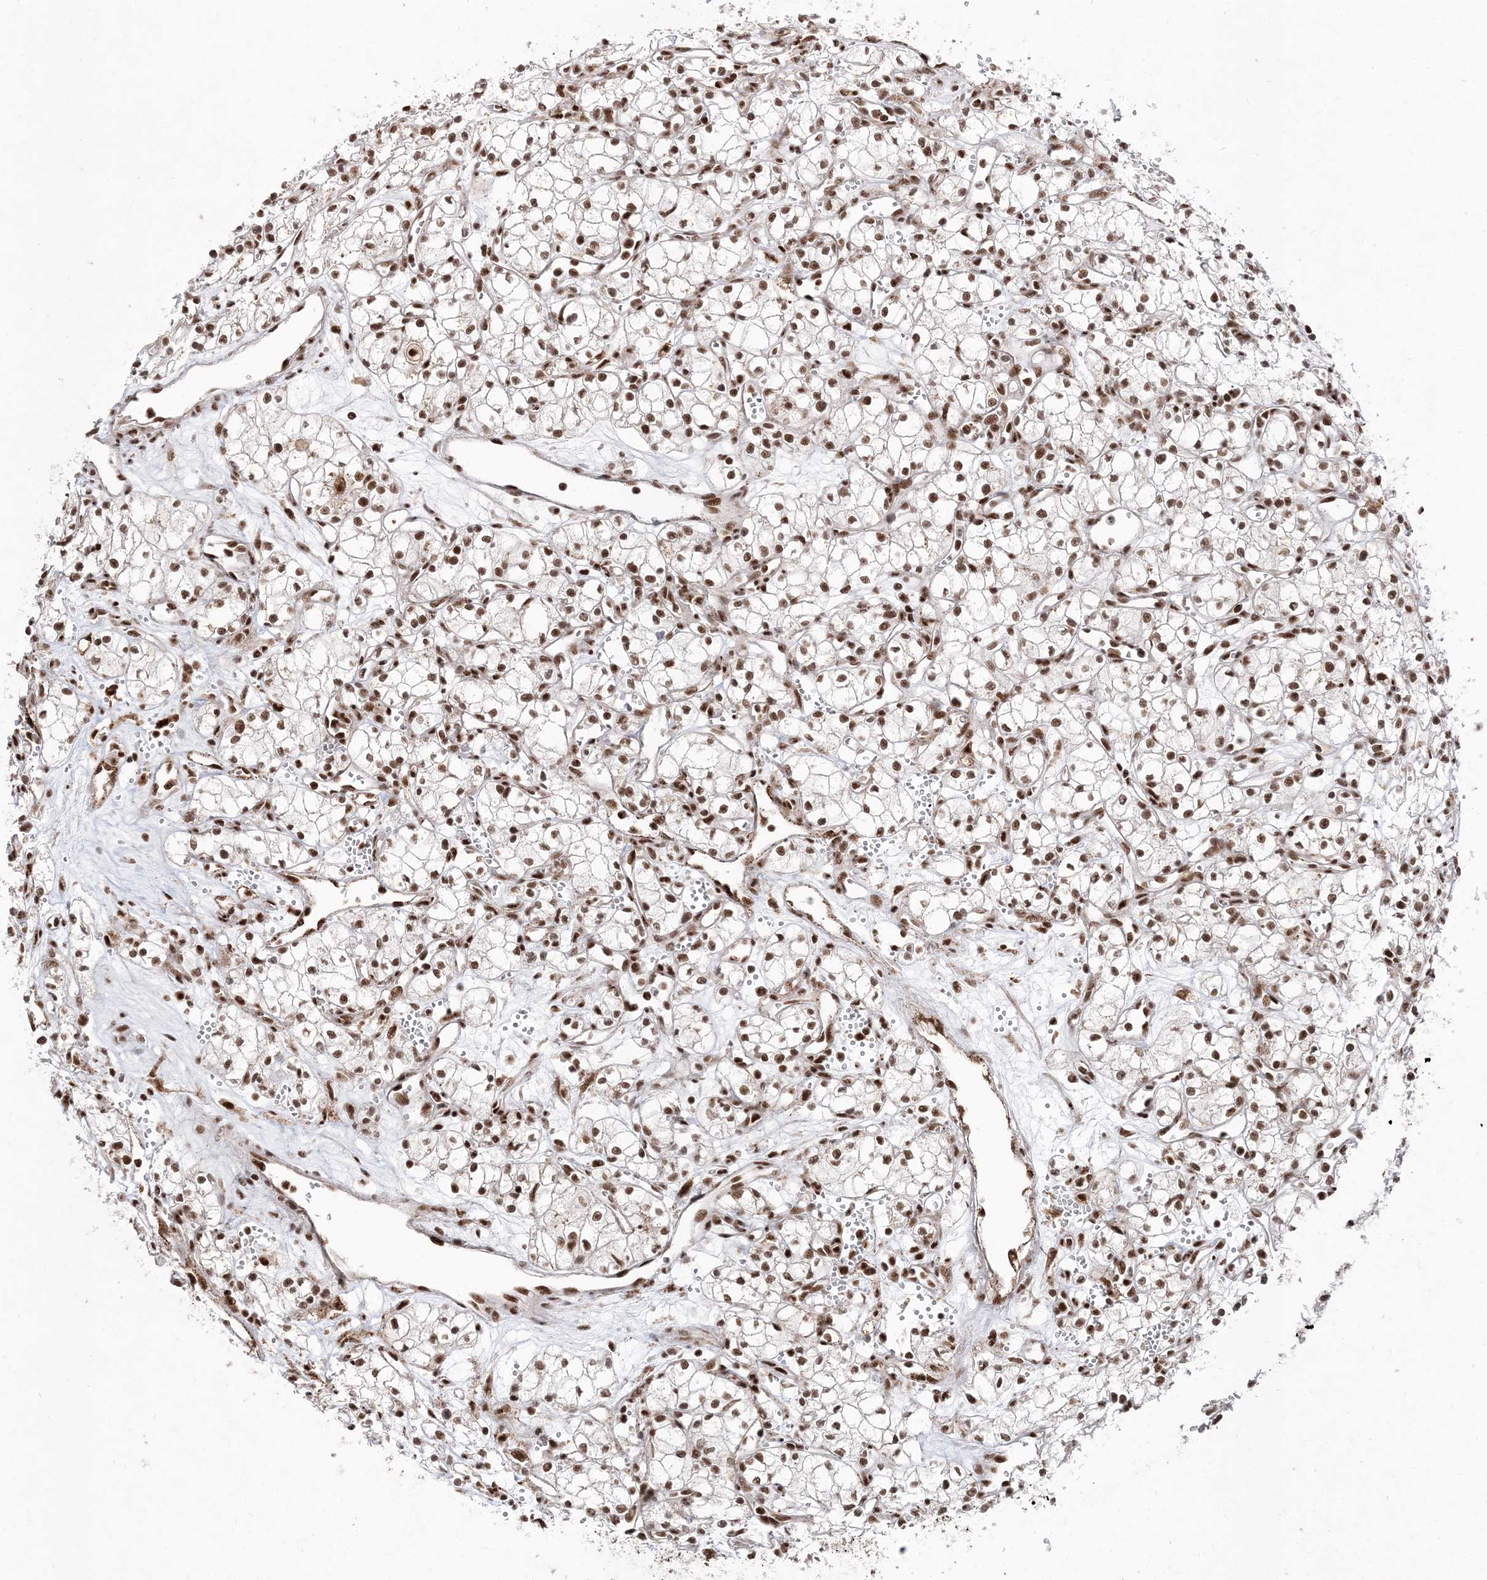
{"staining": {"intensity": "moderate", "quantity": ">75%", "location": "nuclear"}, "tissue": "renal cancer", "cell_type": "Tumor cells", "image_type": "cancer", "snomed": [{"axis": "morphology", "description": "Adenocarcinoma, NOS"}, {"axis": "topography", "description": "Kidney"}], "caption": "This micrograph demonstrates renal cancer stained with IHC to label a protein in brown. The nuclear of tumor cells show moderate positivity for the protein. Nuclei are counter-stained blue.", "gene": "RBM17", "patient": {"sex": "male", "age": 59}}